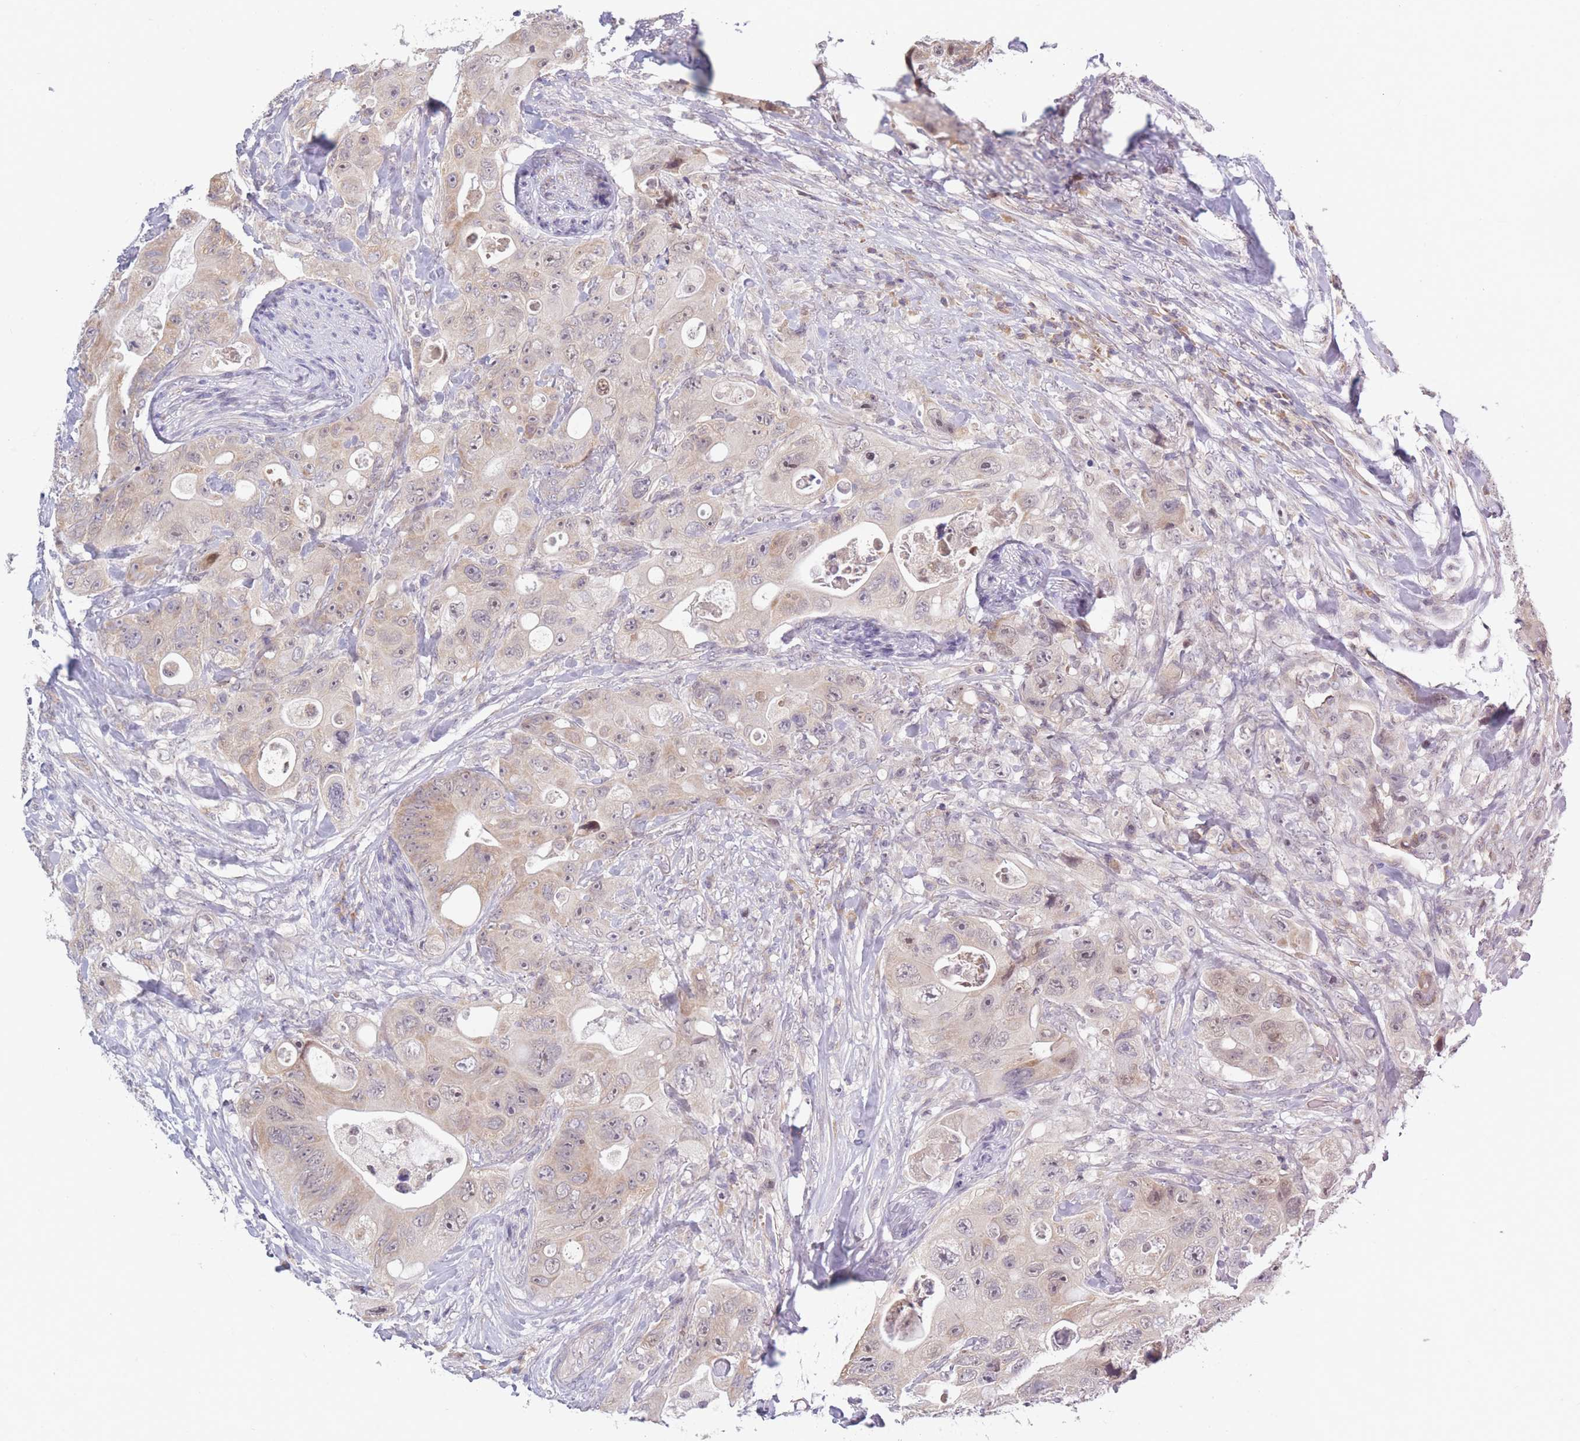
{"staining": {"intensity": "weak", "quantity": "25%-75%", "location": "cytoplasmic/membranous"}, "tissue": "colorectal cancer", "cell_type": "Tumor cells", "image_type": "cancer", "snomed": [{"axis": "morphology", "description": "Adenocarcinoma, NOS"}, {"axis": "topography", "description": "Colon"}], "caption": "Colorectal cancer stained for a protein demonstrates weak cytoplasmic/membranous positivity in tumor cells.", "gene": "FAM227B", "patient": {"sex": "female", "age": 46}}